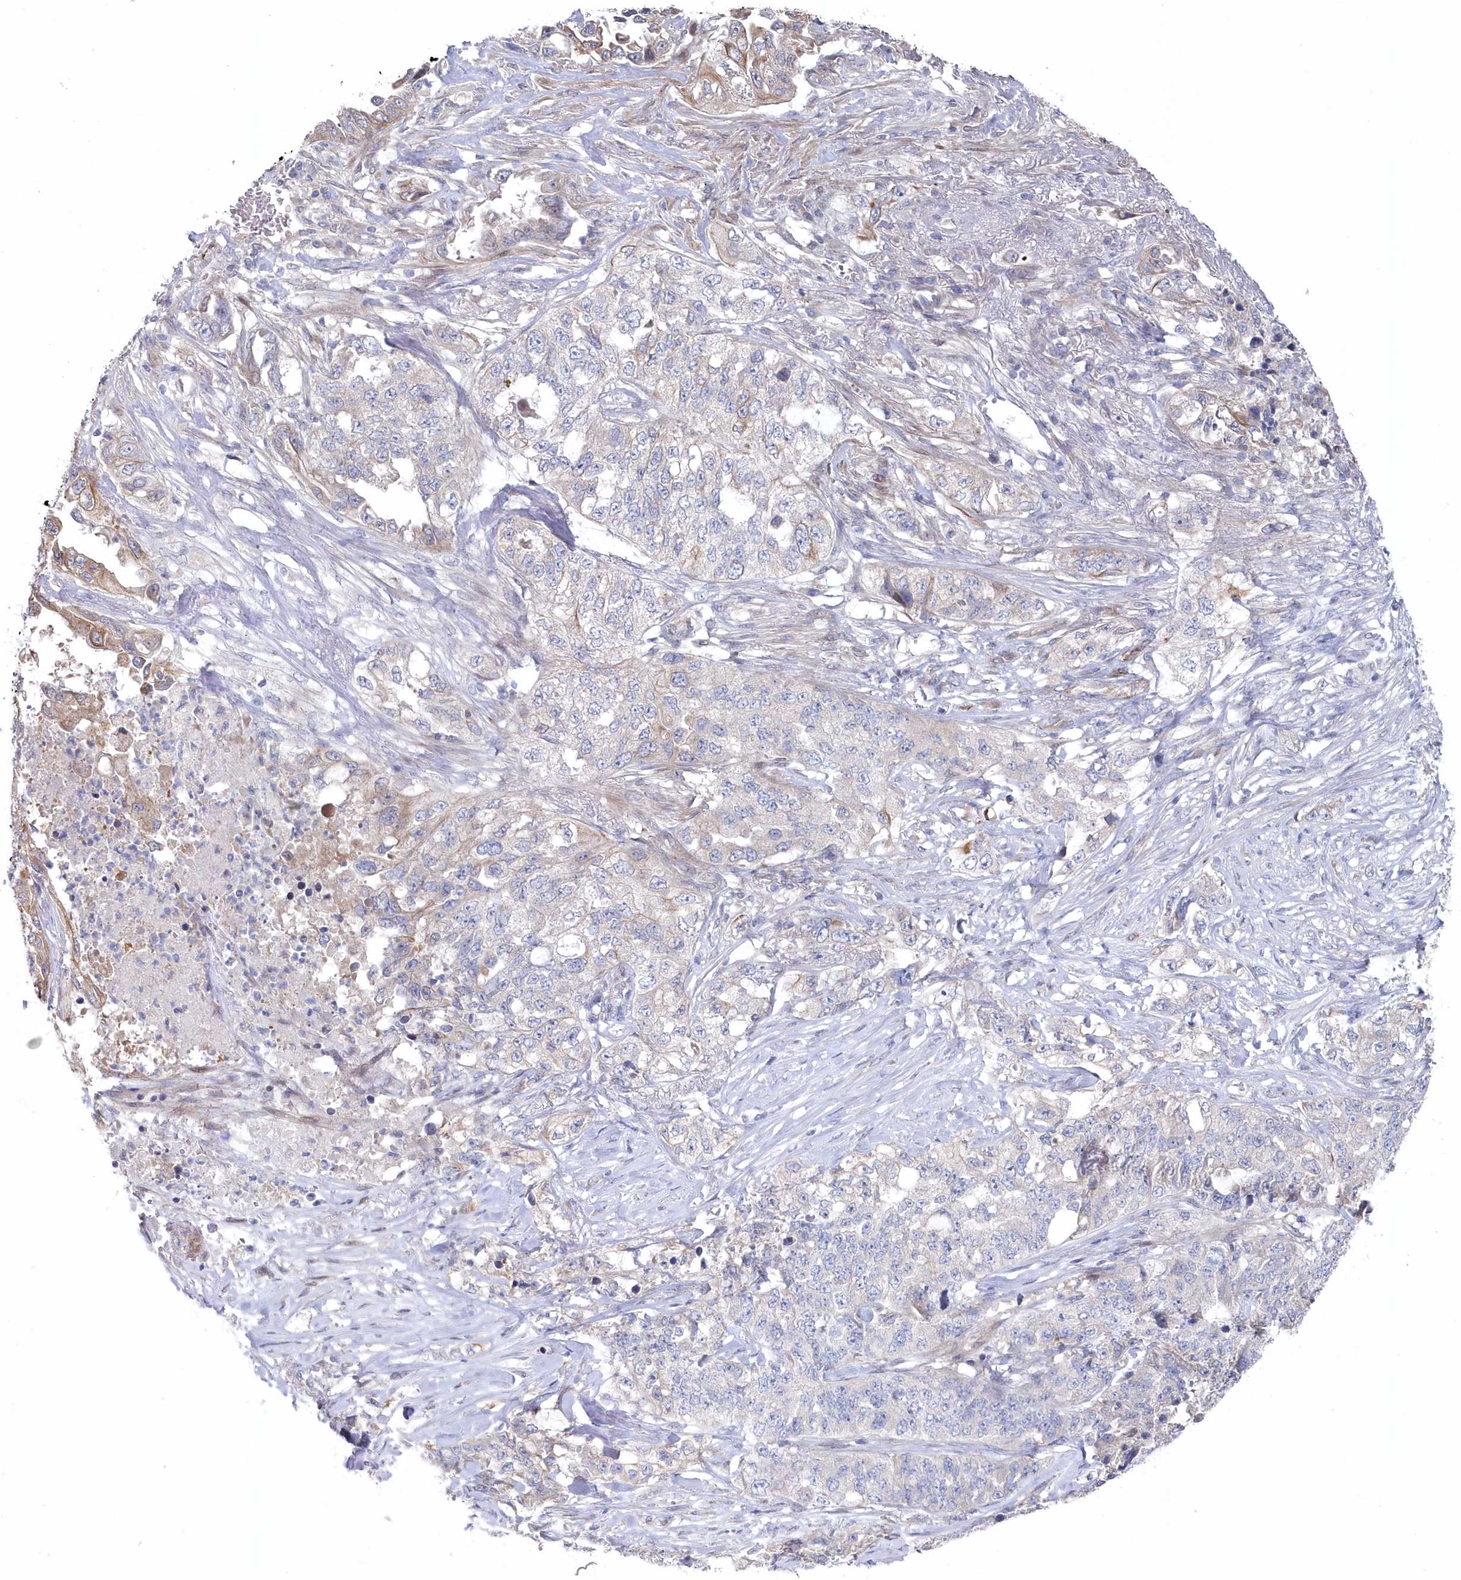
{"staining": {"intensity": "negative", "quantity": "none", "location": "none"}, "tissue": "lung cancer", "cell_type": "Tumor cells", "image_type": "cancer", "snomed": [{"axis": "morphology", "description": "Adenocarcinoma, NOS"}, {"axis": "topography", "description": "Lung"}], "caption": "IHC photomicrograph of neoplastic tissue: human lung cancer stained with DAB (3,3'-diaminobenzidine) exhibits no significant protein staining in tumor cells.", "gene": "KIAA1586", "patient": {"sex": "female", "age": 51}}